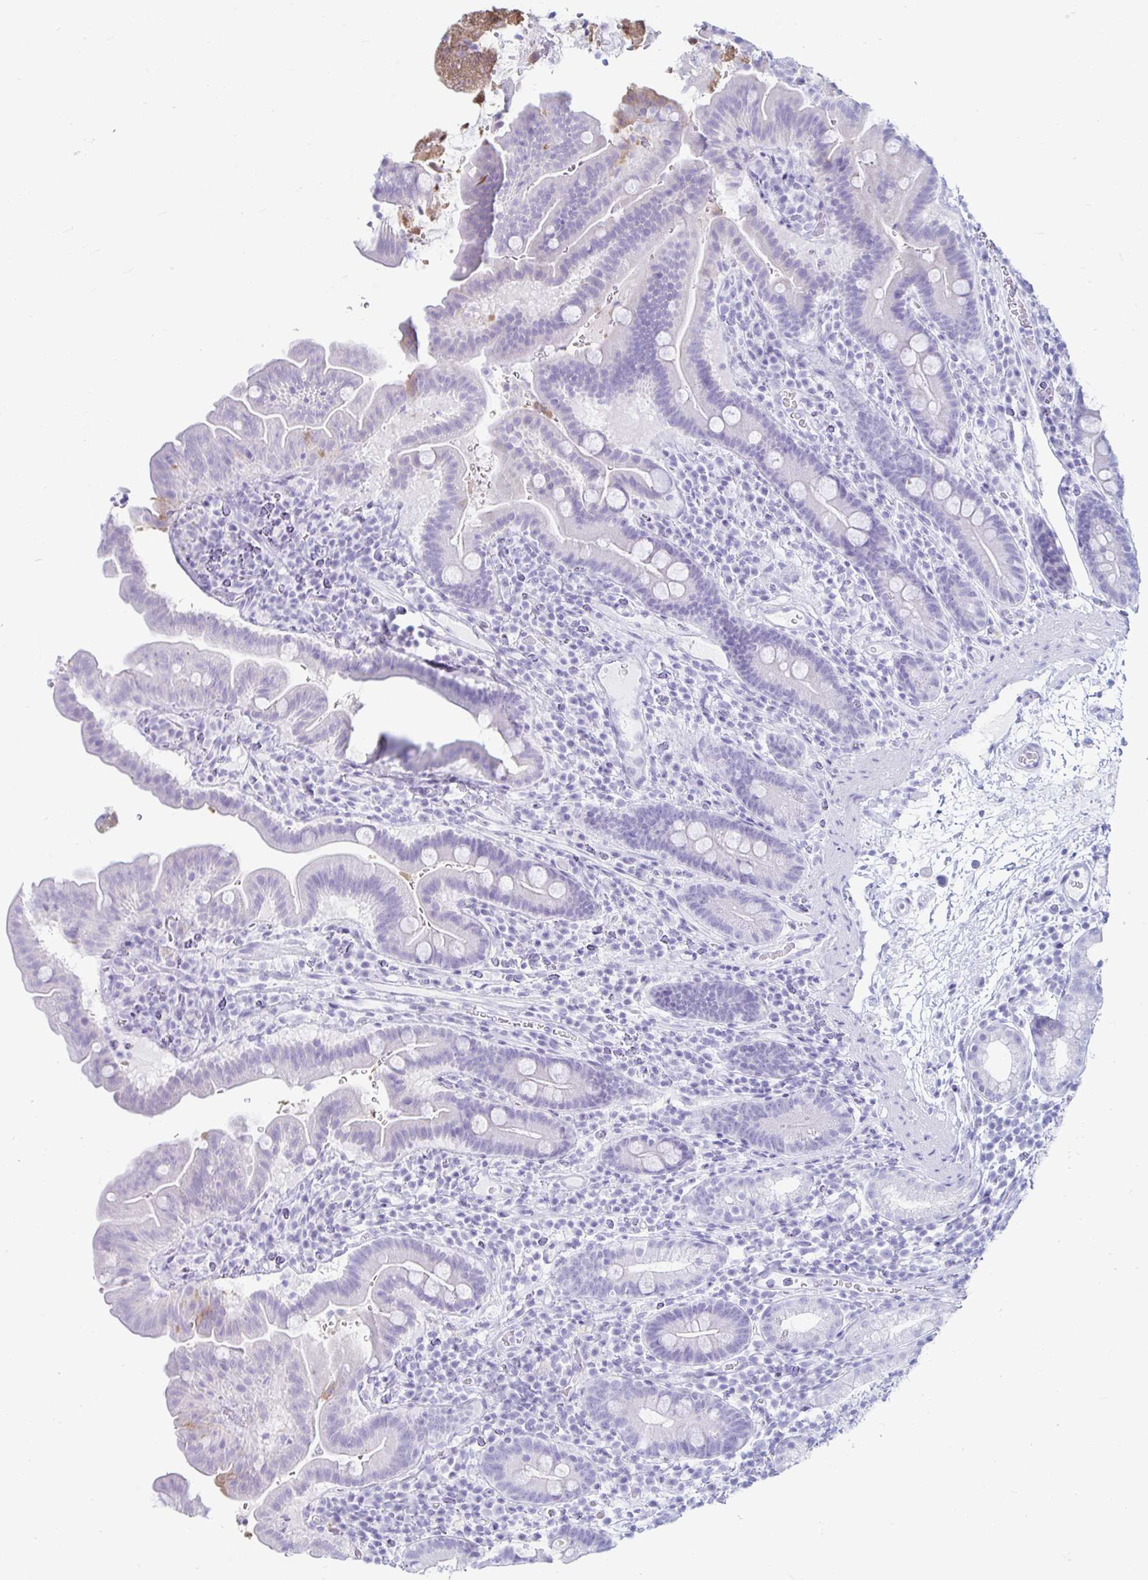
{"staining": {"intensity": "negative", "quantity": "none", "location": "none"}, "tissue": "small intestine", "cell_type": "Glandular cells", "image_type": "normal", "snomed": [{"axis": "morphology", "description": "Normal tissue, NOS"}, {"axis": "topography", "description": "Small intestine"}], "caption": "There is no significant expression in glandular cells of small intestine. Nuclei are stained in blue.", "gene": "ERICH6", "patient": {"sex": "male", "age": 26}}